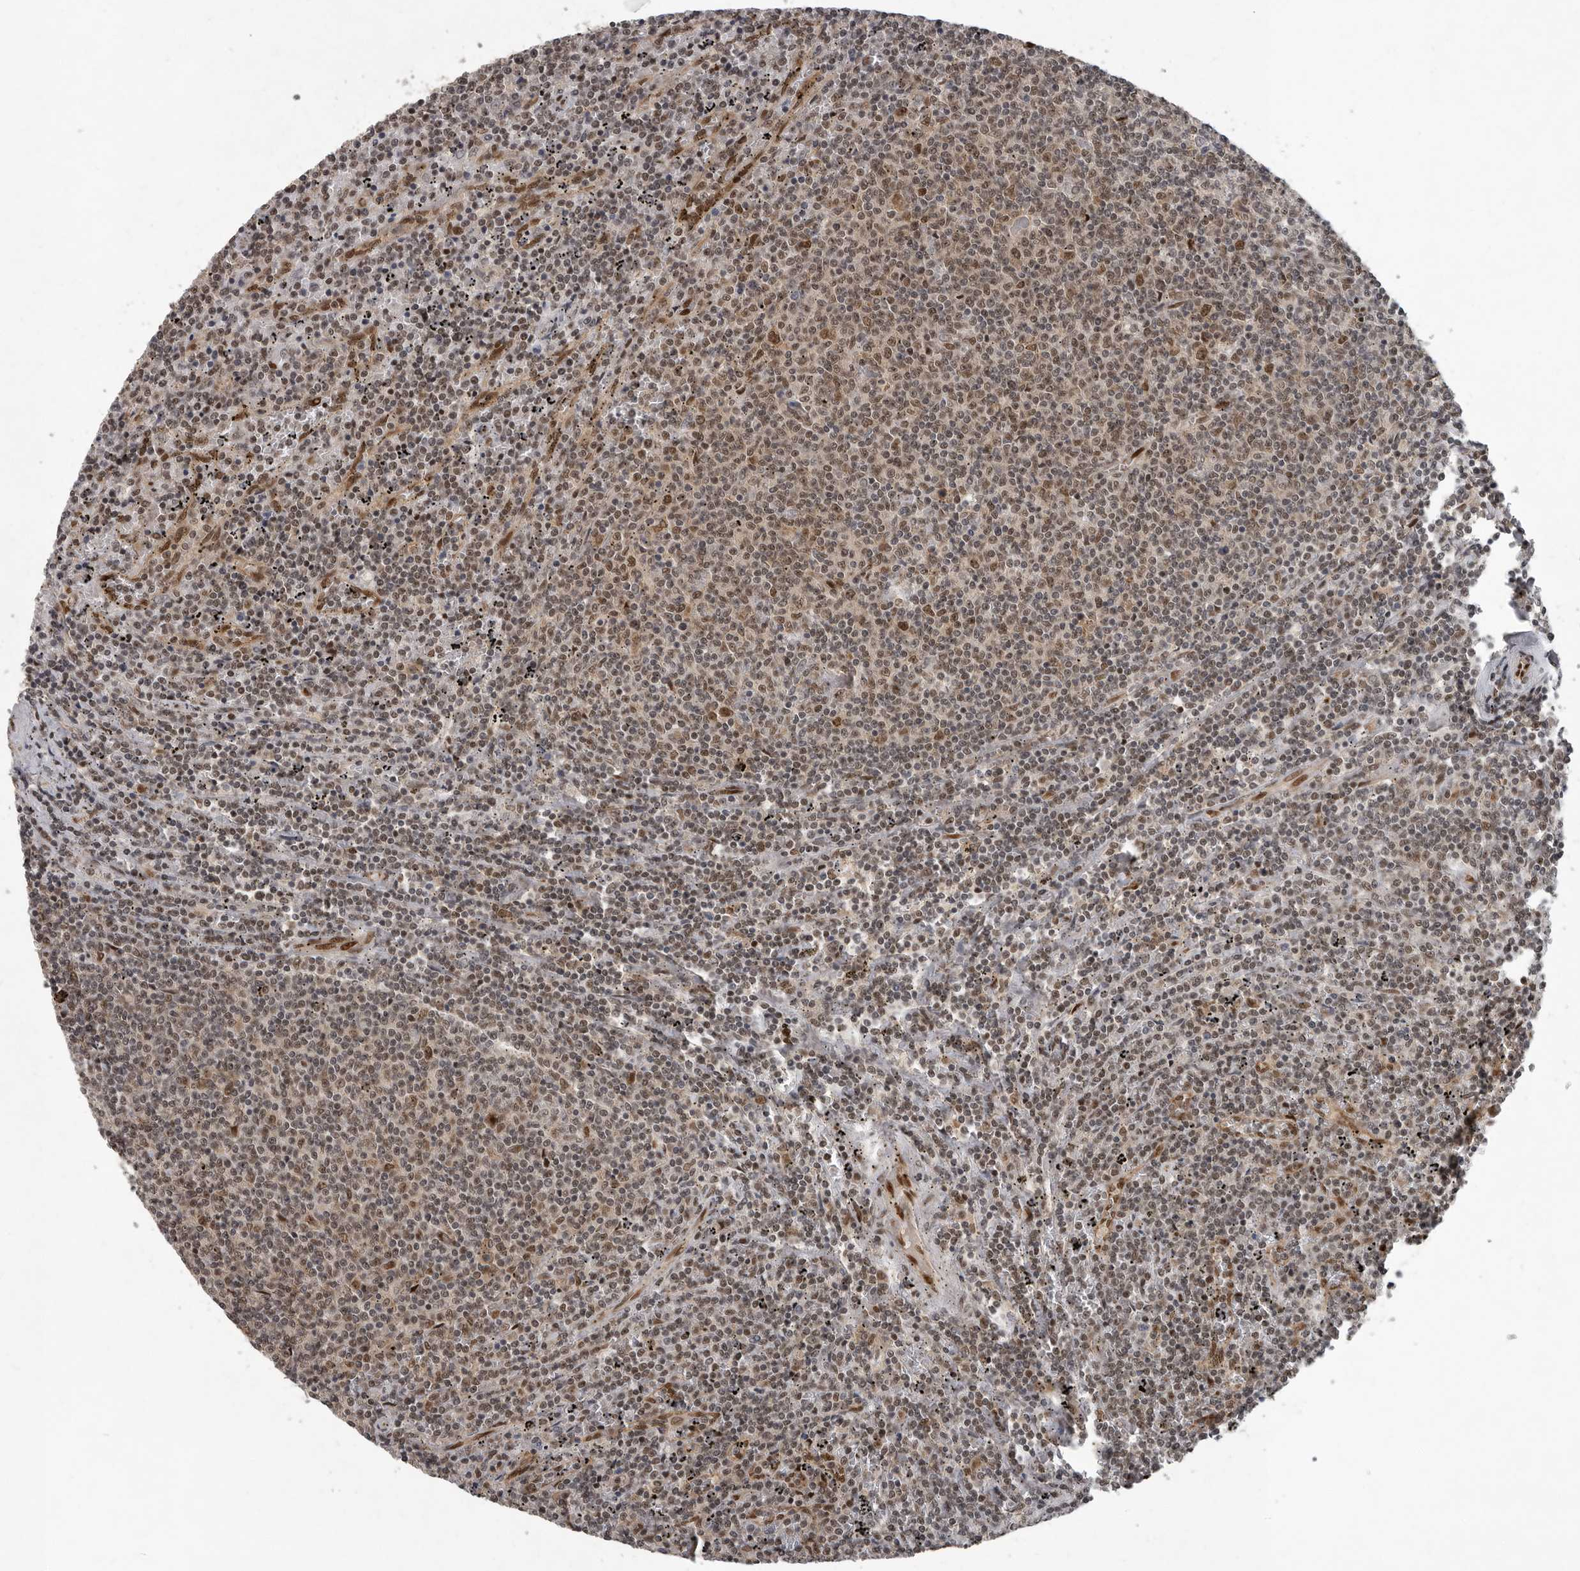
{"staining": {"intensity": "weak", "quantity": ">75%", "location": "nuclear"}, "tissue": "lymphoma", "cell_type": "Tumor cells", "image_type": "cancer", "snomed": [{"axis": "morphology", "description": "Malignant lymphoma, non-Hodgkin's type, Low grade"}, {"axis": "topography", "description": "Spleen"}], "caption": "DAB immunohistochemical staining of lymphoma shows weak nuclear protein staining in about >75% of tumor cells.", "gene": "CDC27", "patient": {"sex": "female", "age": 50}}